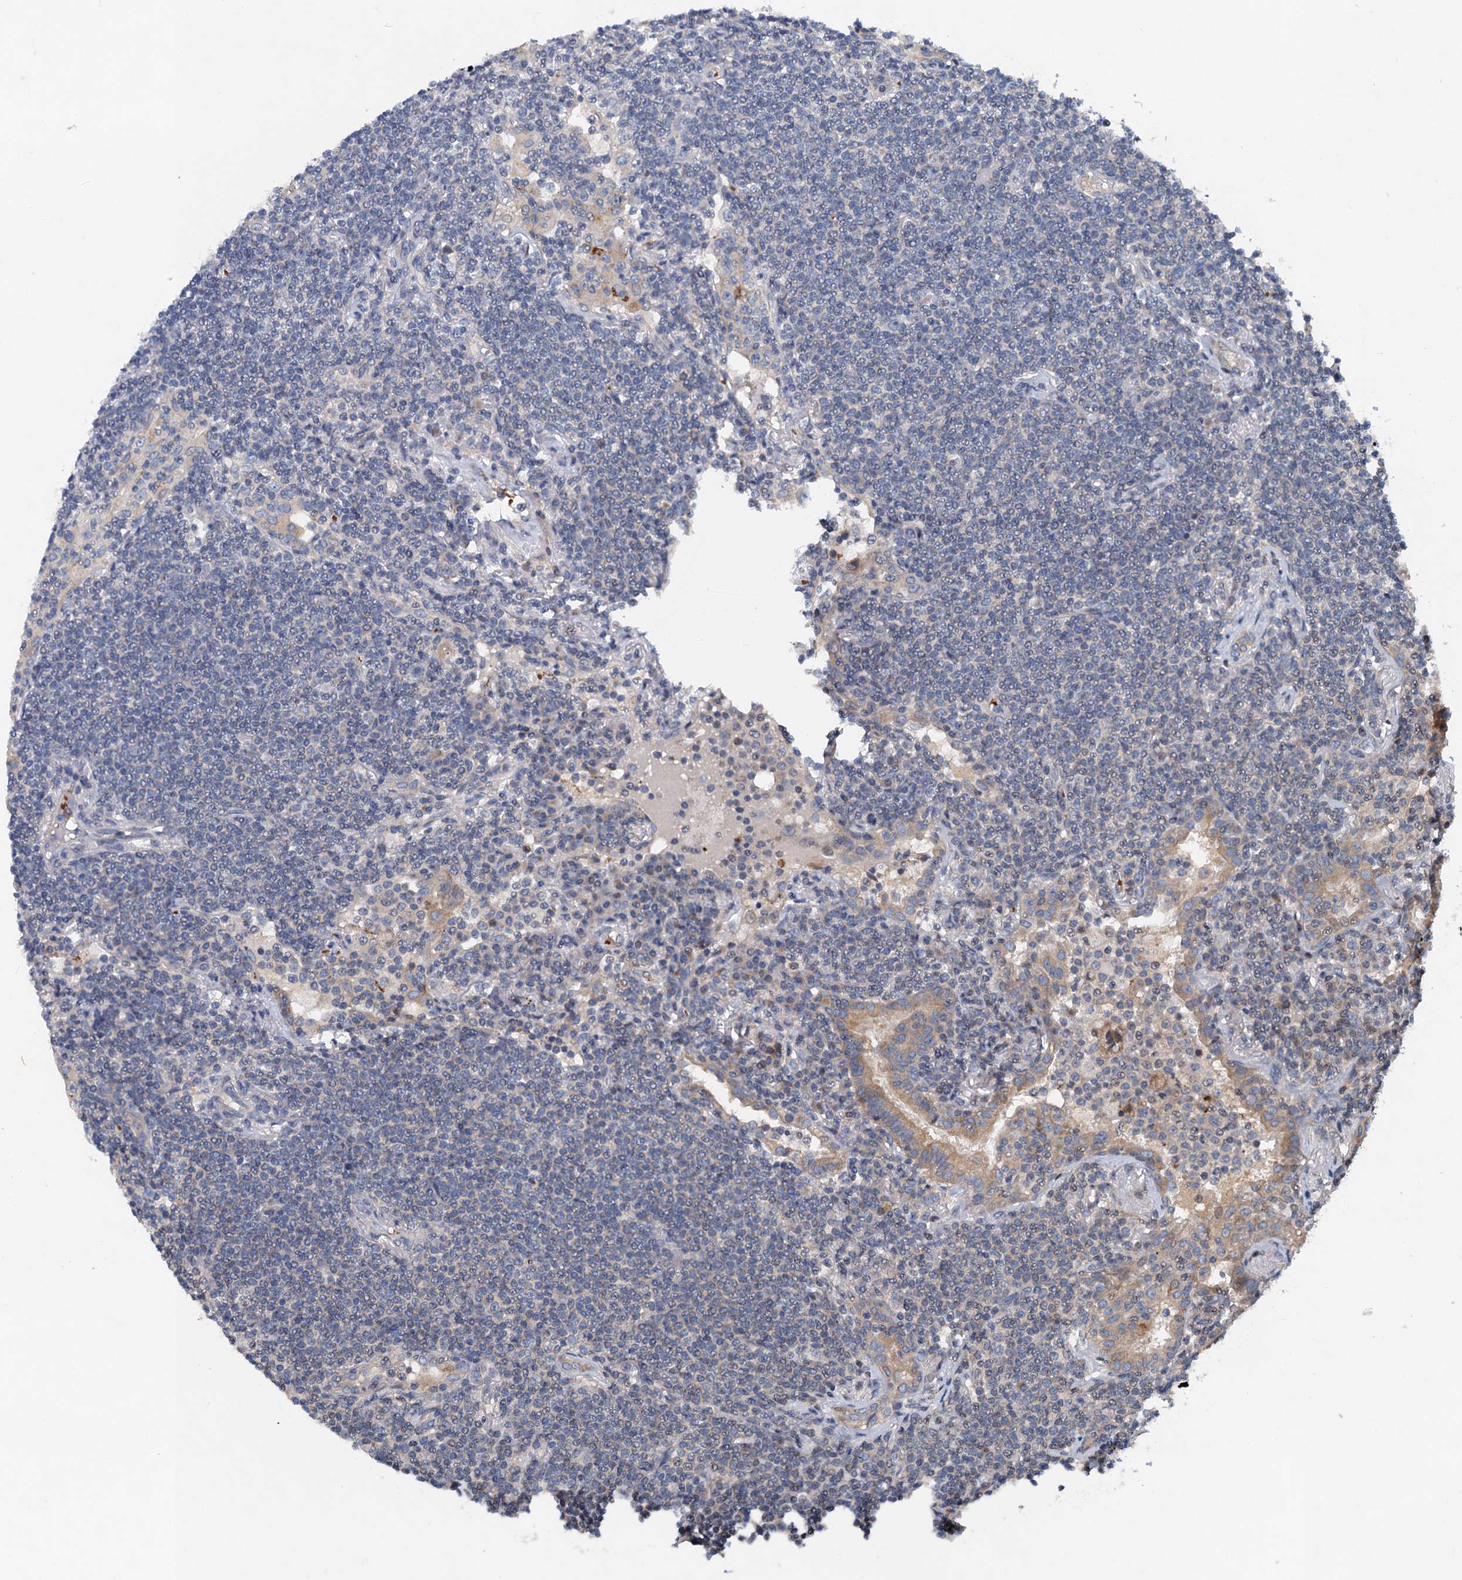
{"staining": {"intensity": "negative", "quantity": "none", "location": "none"}, "tissue": "lymphoma", "cell_type": "Tumor cells", "image_type": "cancer", "snomed": [{"axis": "morphology", "description": "Malignant lymphoma, non-Hodgkin's type, Low grade"}, {"axis": "topography", "description": "Lung"}], "caption": "A high-resolution histopathology image shows IHC staining of low-grade malignant lymphoma, non-Hodgkin's type, which exhibits no significant expression in tumor cells. (Immunohistochemistry, brightfield microscopy, high magnification).", "gene": "NBEA", "patient": {"sex": "female", "age": 71}}